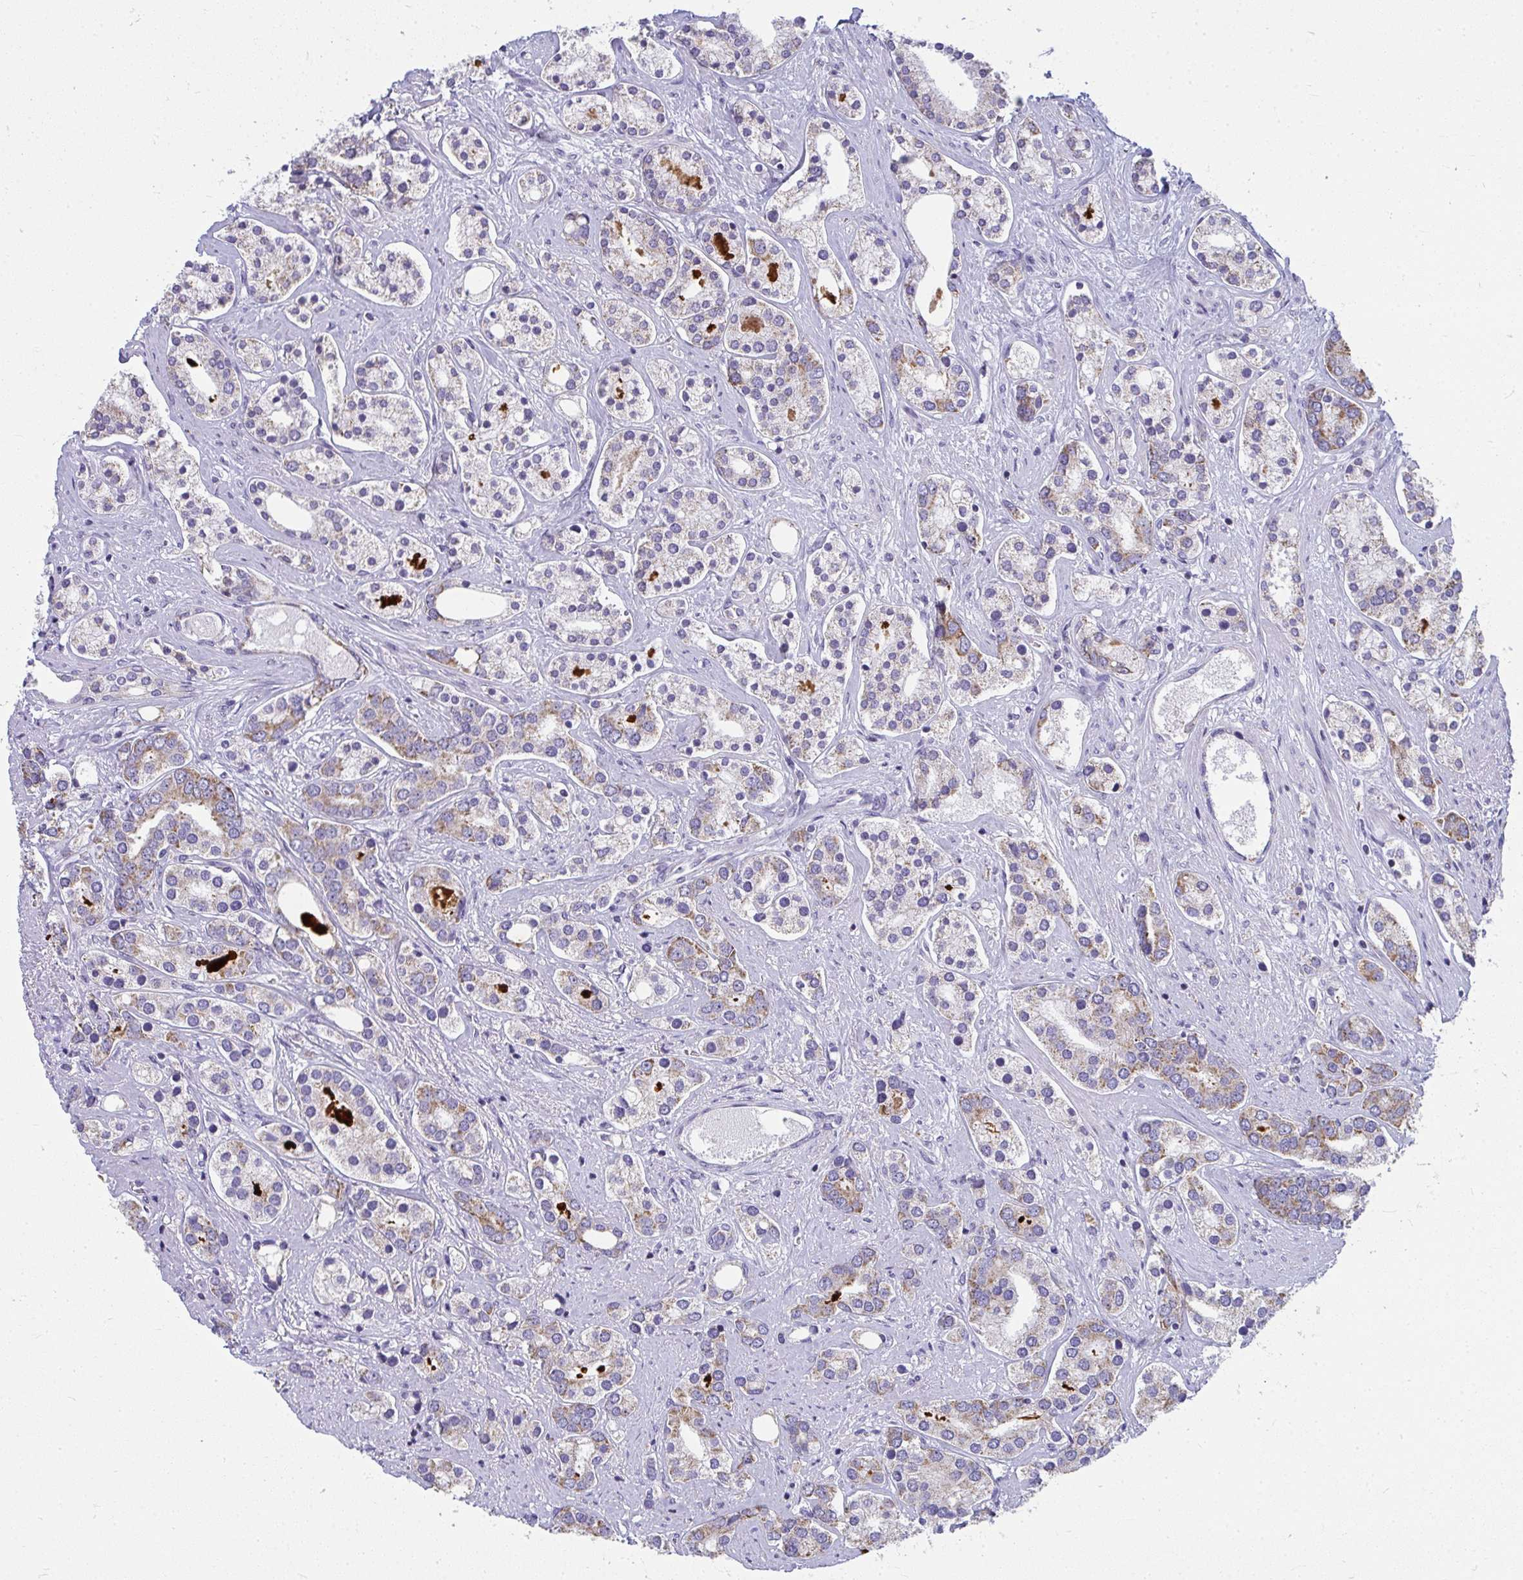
{"staining": {"intensity": "moderate", "quantity": "<25%", "location": "cytoplasmic/membranous"}, "tissue": "prostate cancer", "cell_type": "Tumor cells", "image_type": "cancer", "snomed": [{"axis": "morphology", "description": "Adenocarcinoma, High grade"}, {"axis": "topography", "description": "Prostate"}], "caption": "Immunohistochemical staining of human prostate cancer (high-grade adenocarcinoma) reveals low levels of moderate cytoplasmic/membranous protein staining in about <25% of tumor cells. The protein is stained brown, and the nuclei are stained in blue (DAB (3,3'-diaminobenzidine) IHC with brightfield microscopy, high magnification).", "gene": "SLC6A1", "patient": {"sex": "male", "age": 58}}